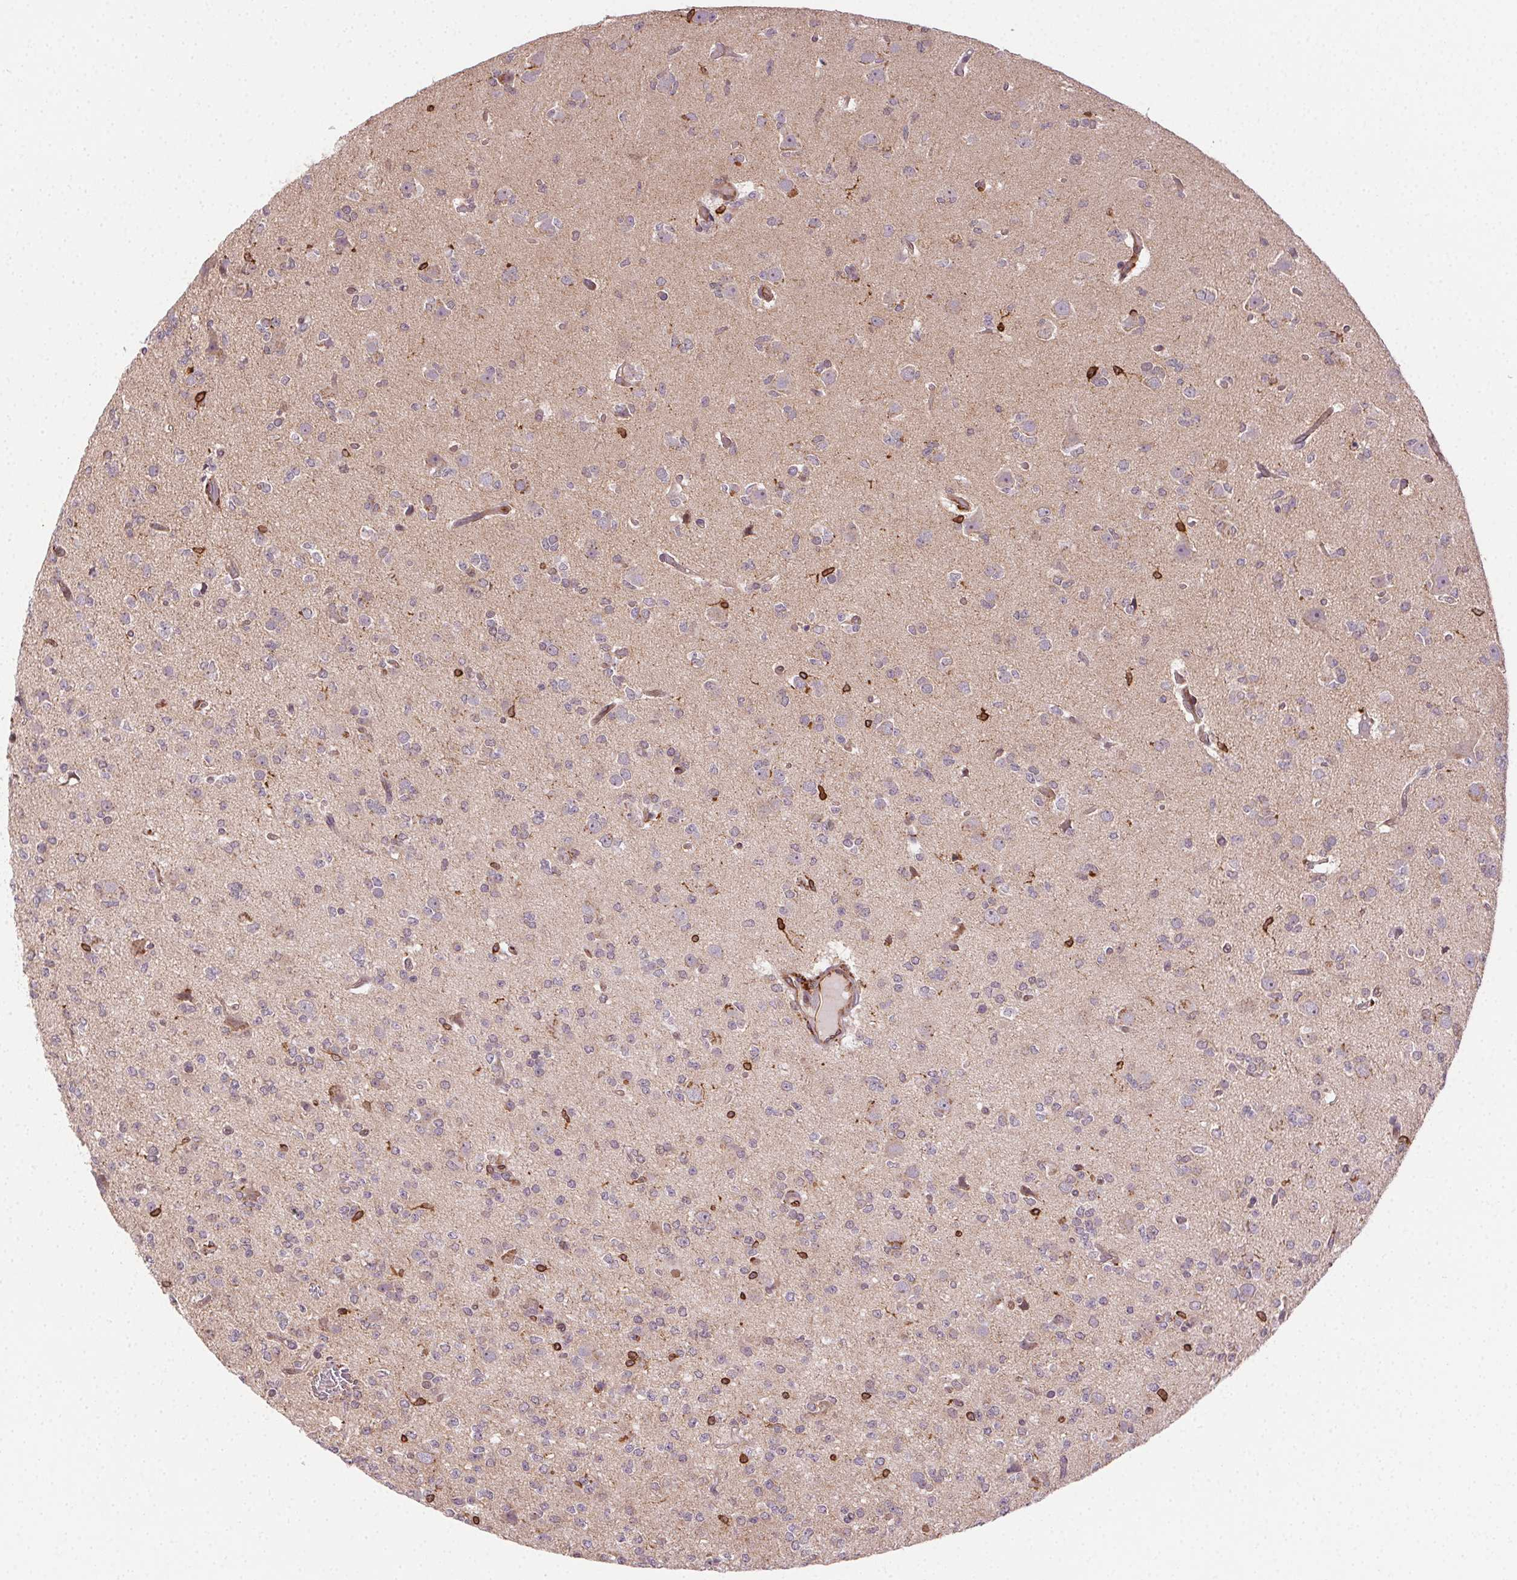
{"staining": {"intensity": "negative", "quantity": "none", "location": "none"}, "tissue": "glioma", "cell_type": "Tumor cells", "image_type": "cancer", "snomed": [{"axis": "morphology", "description": "Glioma, malignant, Low grade"}, {"axis": "topography", "description": "Brain"}], "caption": "IHC micrograph of neoplastic tissue: human malignant glioma (low-grade) stained with DAB (3,3'-diaminobenzidine) displays no significant protein expression in tumor cells.", "gene": "RNASET2", "patient": {"sex": "male", "age": 27}}